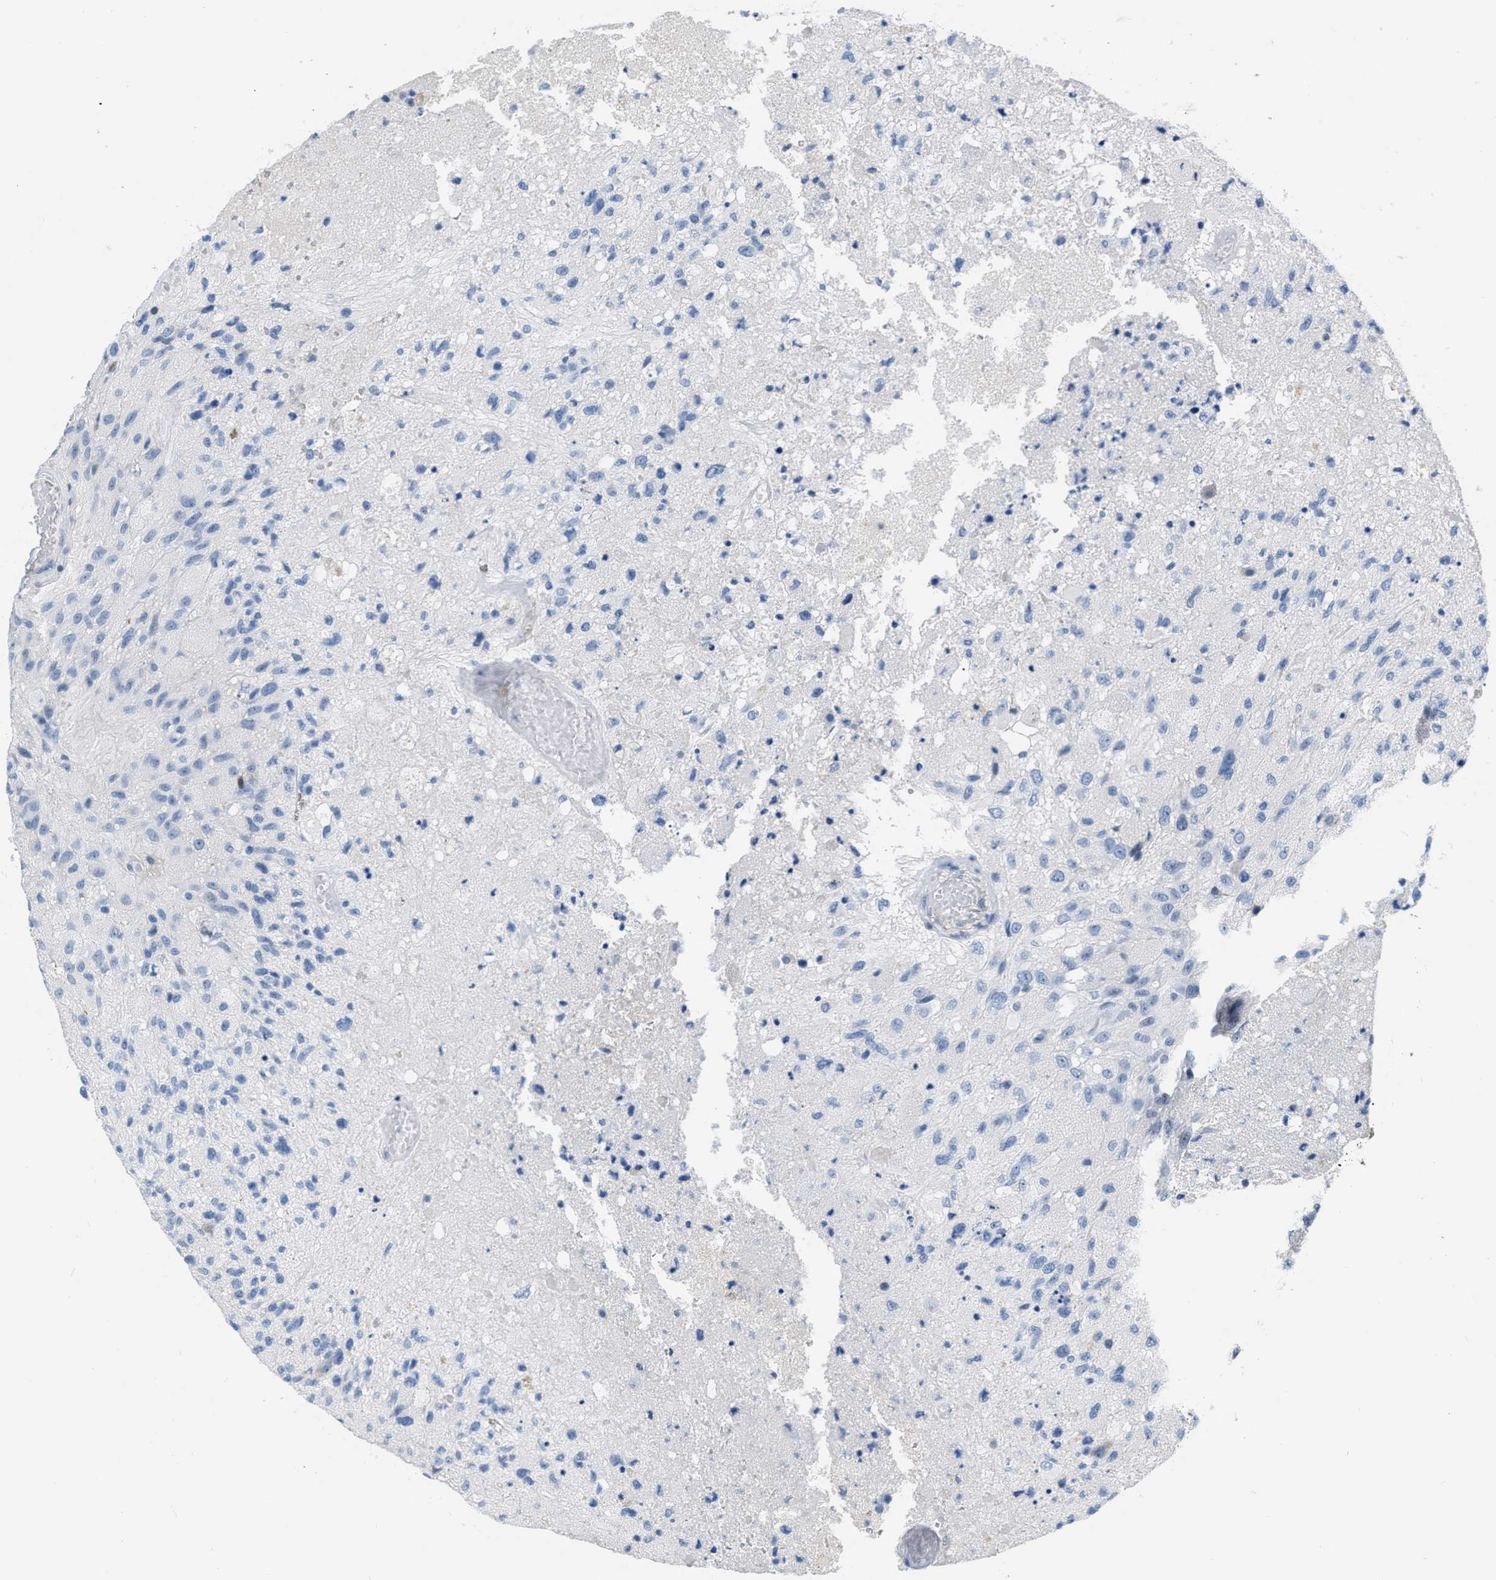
{"staining": {"intensity": "negative", "quantity": "none", "location": "none"}, "tissue": "glioma", "cell_type": "Tumor cells", "image_type": "cancer", "snomed": [{"axis": "morphology", "description": "Normal tissue, NOS"}, {"axis": "morphology", "description": "Glioma, malignant, High grade"}, {"axis": "topography", "description": "Cerebral cortex"}], "caption": "Human malignant high-grade glioma stained for a protein using immunohistochemistry demonstrates no positivity in tumor cells.", "gene": "BOLL", "patient": {"sex": "male", "age": 77}}